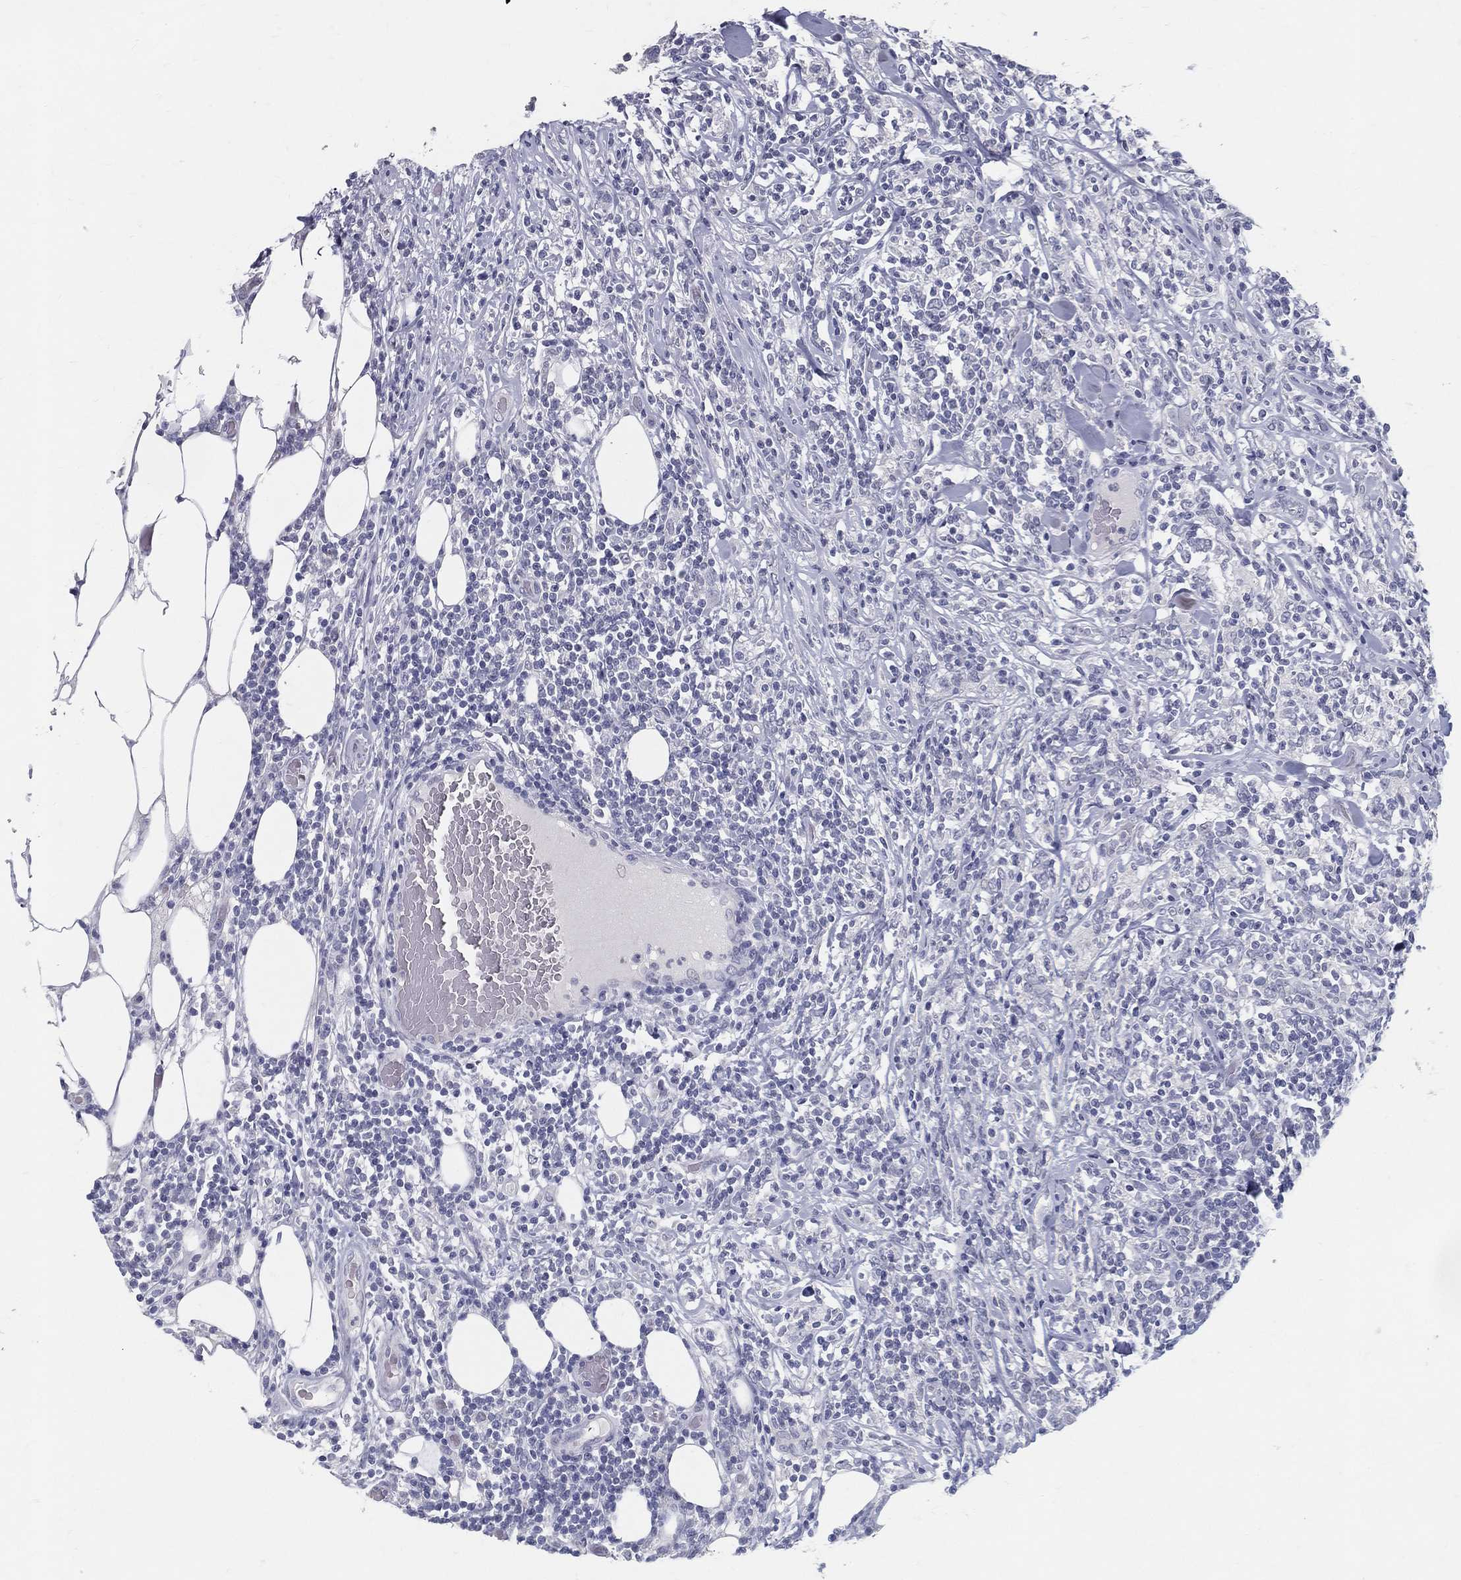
{"staining": {"intensity": "negative", "quantity": "none", "location": "none"}, "tissue": "lymphoma", "cell_type": "Tumor cells", "image_type": "cancer", "snomed": [{"axis": "morphology", "description": "Malignant lymphoma, non-Hodgkin's type, High grade"}, {"axis": "topography", "description": "Lymph node"}], "caption": "High-grade malignant lymphoma, non-Hodgkin's type stained for a protein using IHC demonstrates no staining tumor cells.", "gene": "ACE2", "patient": {"sex": "female", "age": 84}}